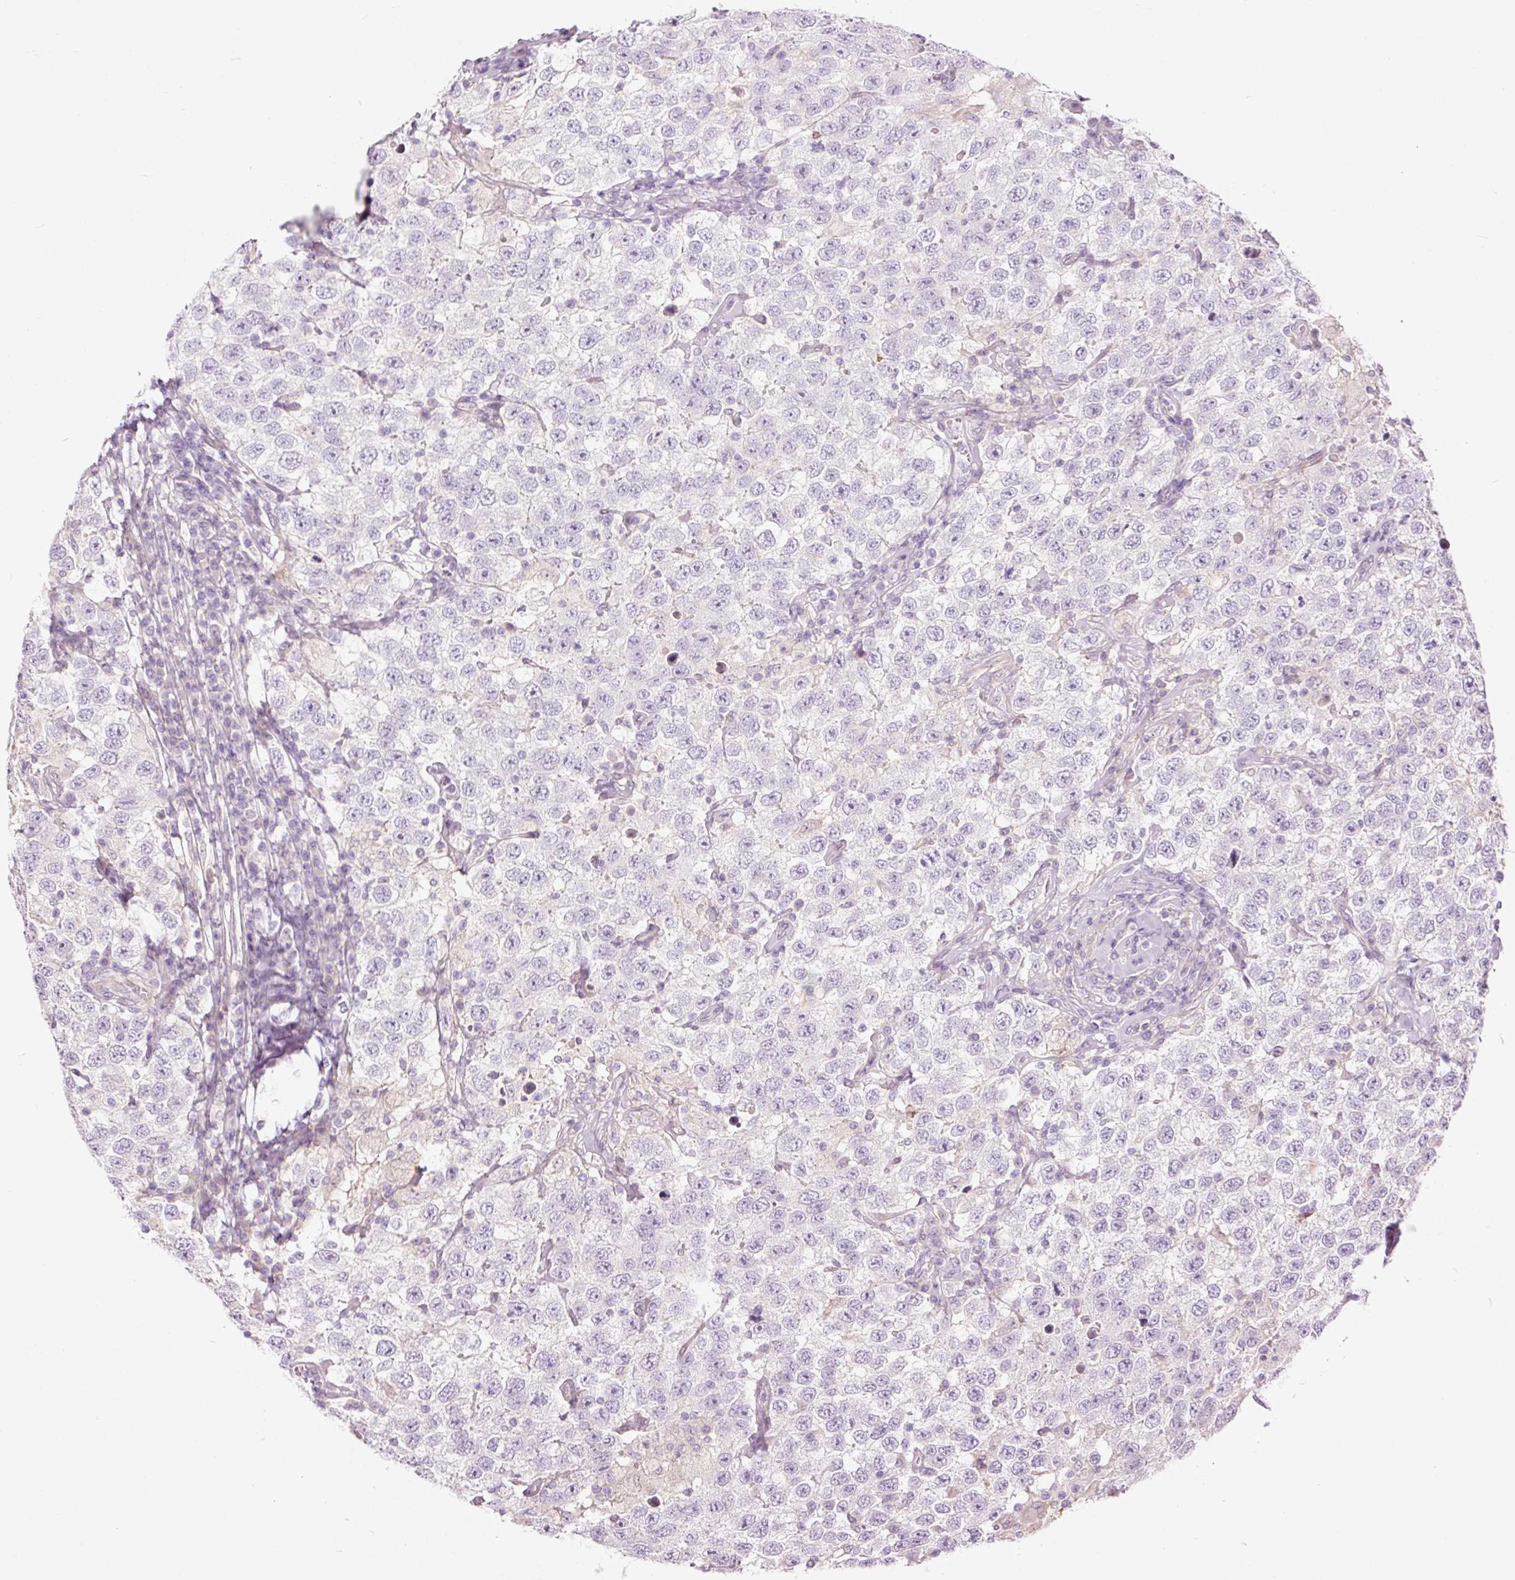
{"staining": {"intensity": "negative", "quantity": "none", "location": "none"}, "tissue": "testis cancer", "cell_type": "Tumor cells", "image_type": "cancer", "snomed": [{"axis": "morphology", "description": "Seminoma, NOS"}, {"axis": "topography", "description": "Testis"}], "caption": "High power microscopy photomicrograph of an immunohistochemistry (IHC) micrograph of seminoma (testis), revealing no significant expression in tumor cells.", "gene": "FCRL4", "patient": {"sex": "male", "age": 41}}